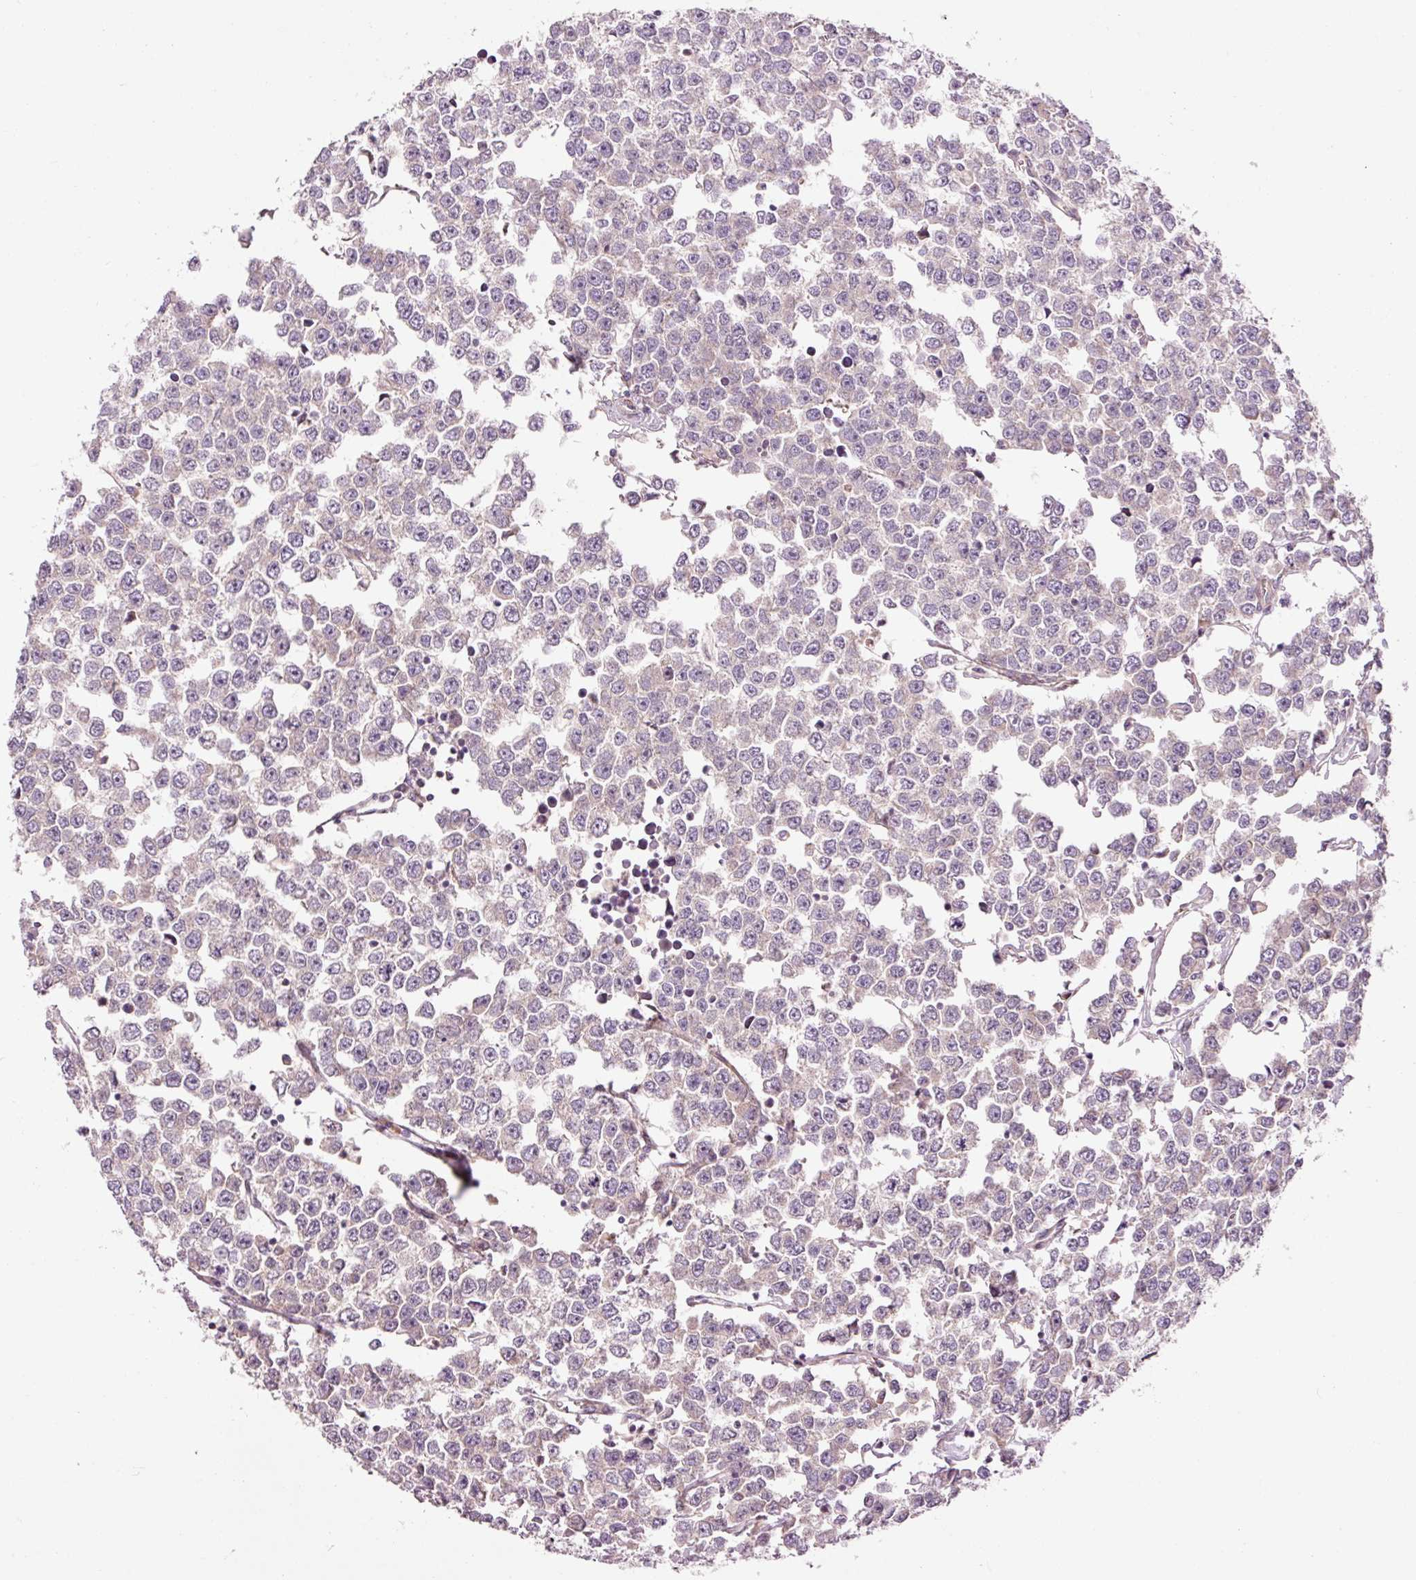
{"staining": {"intensity": "negative", "quantity": "none", "location": "none"}, "tissue": "testis cancer", "cell_type": "Tumor cells", "image_type": "cancer", "snomed": [{"axis": "morphology", "description": "Seminoma, NOS"}, {"axis": "morphology", "description": "Carcinoma, Embryonal, NOS"}, {"axis": "topography", "description": "Testis"}], "caption": "IHC micrograph of testis cancer stained for a protein (brown), which reveals no positivity in tumor cells.", "gene": "ANKRD20A1", "patient": {"sex": "male", "age": 52}}